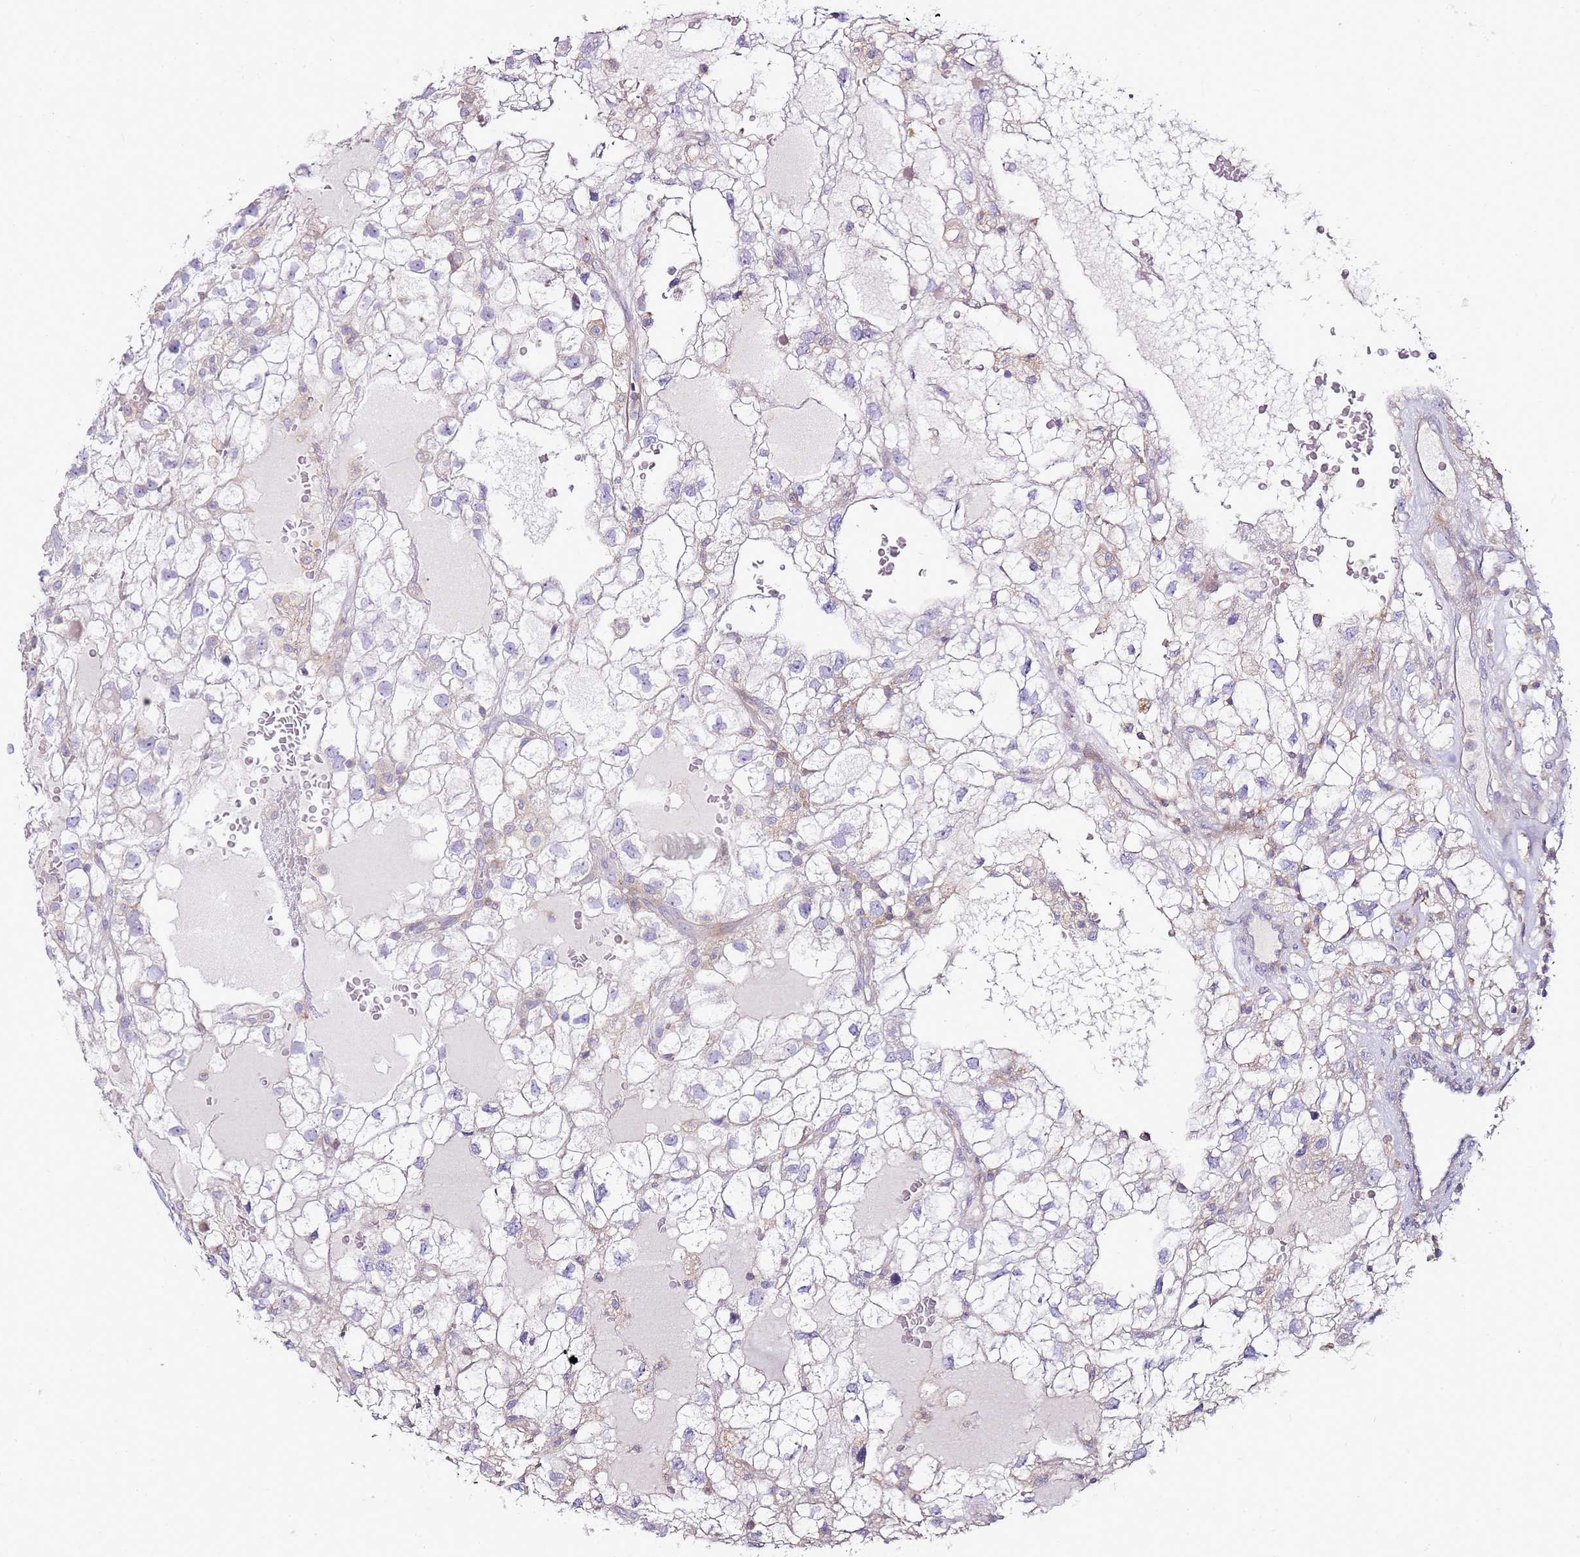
{"staining": {"intensity": "negative", "quantity": "none", "location": "none"}, "tissue": "renal cancer", "cell_type": "Tumor cells", "image_type": "cancer", "snomed": [{"axis": "morphology", "description": "Adenocarcinoma, NOS"}, {"axis": "topography", "description": "Kidney"}], "caption": "Immunohistochemistry image of neoplastic tissue: renal adenocarcinoma stained with DAB exhibits no significant protein positivity in tumor cells.", "gene": "FPR1", "patient": {"sex": "male", "age": 59}}